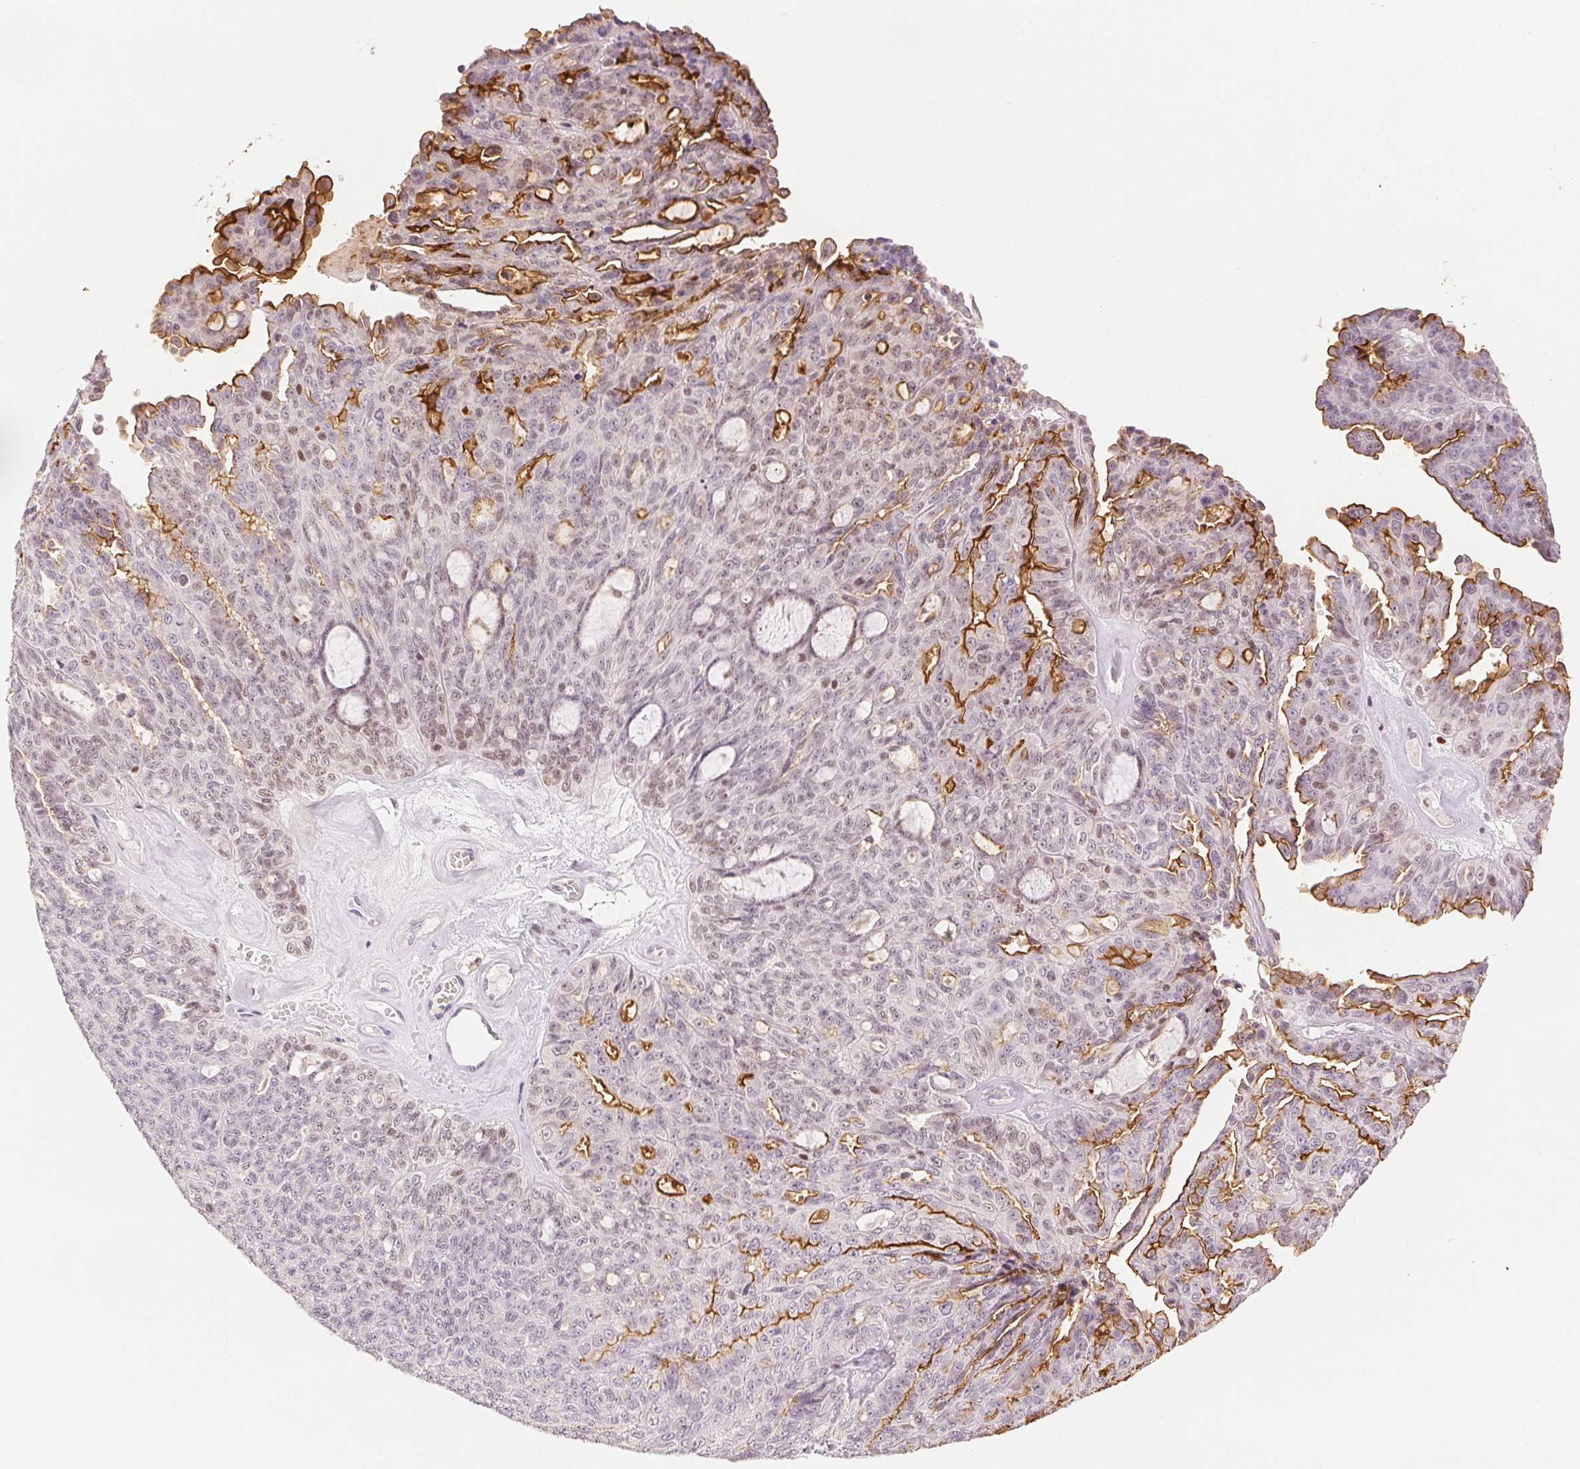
{"staining": {"intensity": "strong", "quantity": "<25%", "location": "cytoplasmic/membranous"}, "tissue": "ovarian cancer", "cell_type": "Tumor cells", "image_type": "cancer", "snomed": [{"axis": "morphology", "description": "Cystadenocarcinoma, serous, NOS"}, {"axis": "topography", "description": "Ovary"}], "caption": "Strong cytoplasmic/membranous protein positivity is seen in about <25% of tumor cells in ovarian cancer.", "gene": "RUNX2", "patient": {"sex": "female", "age": 71}}